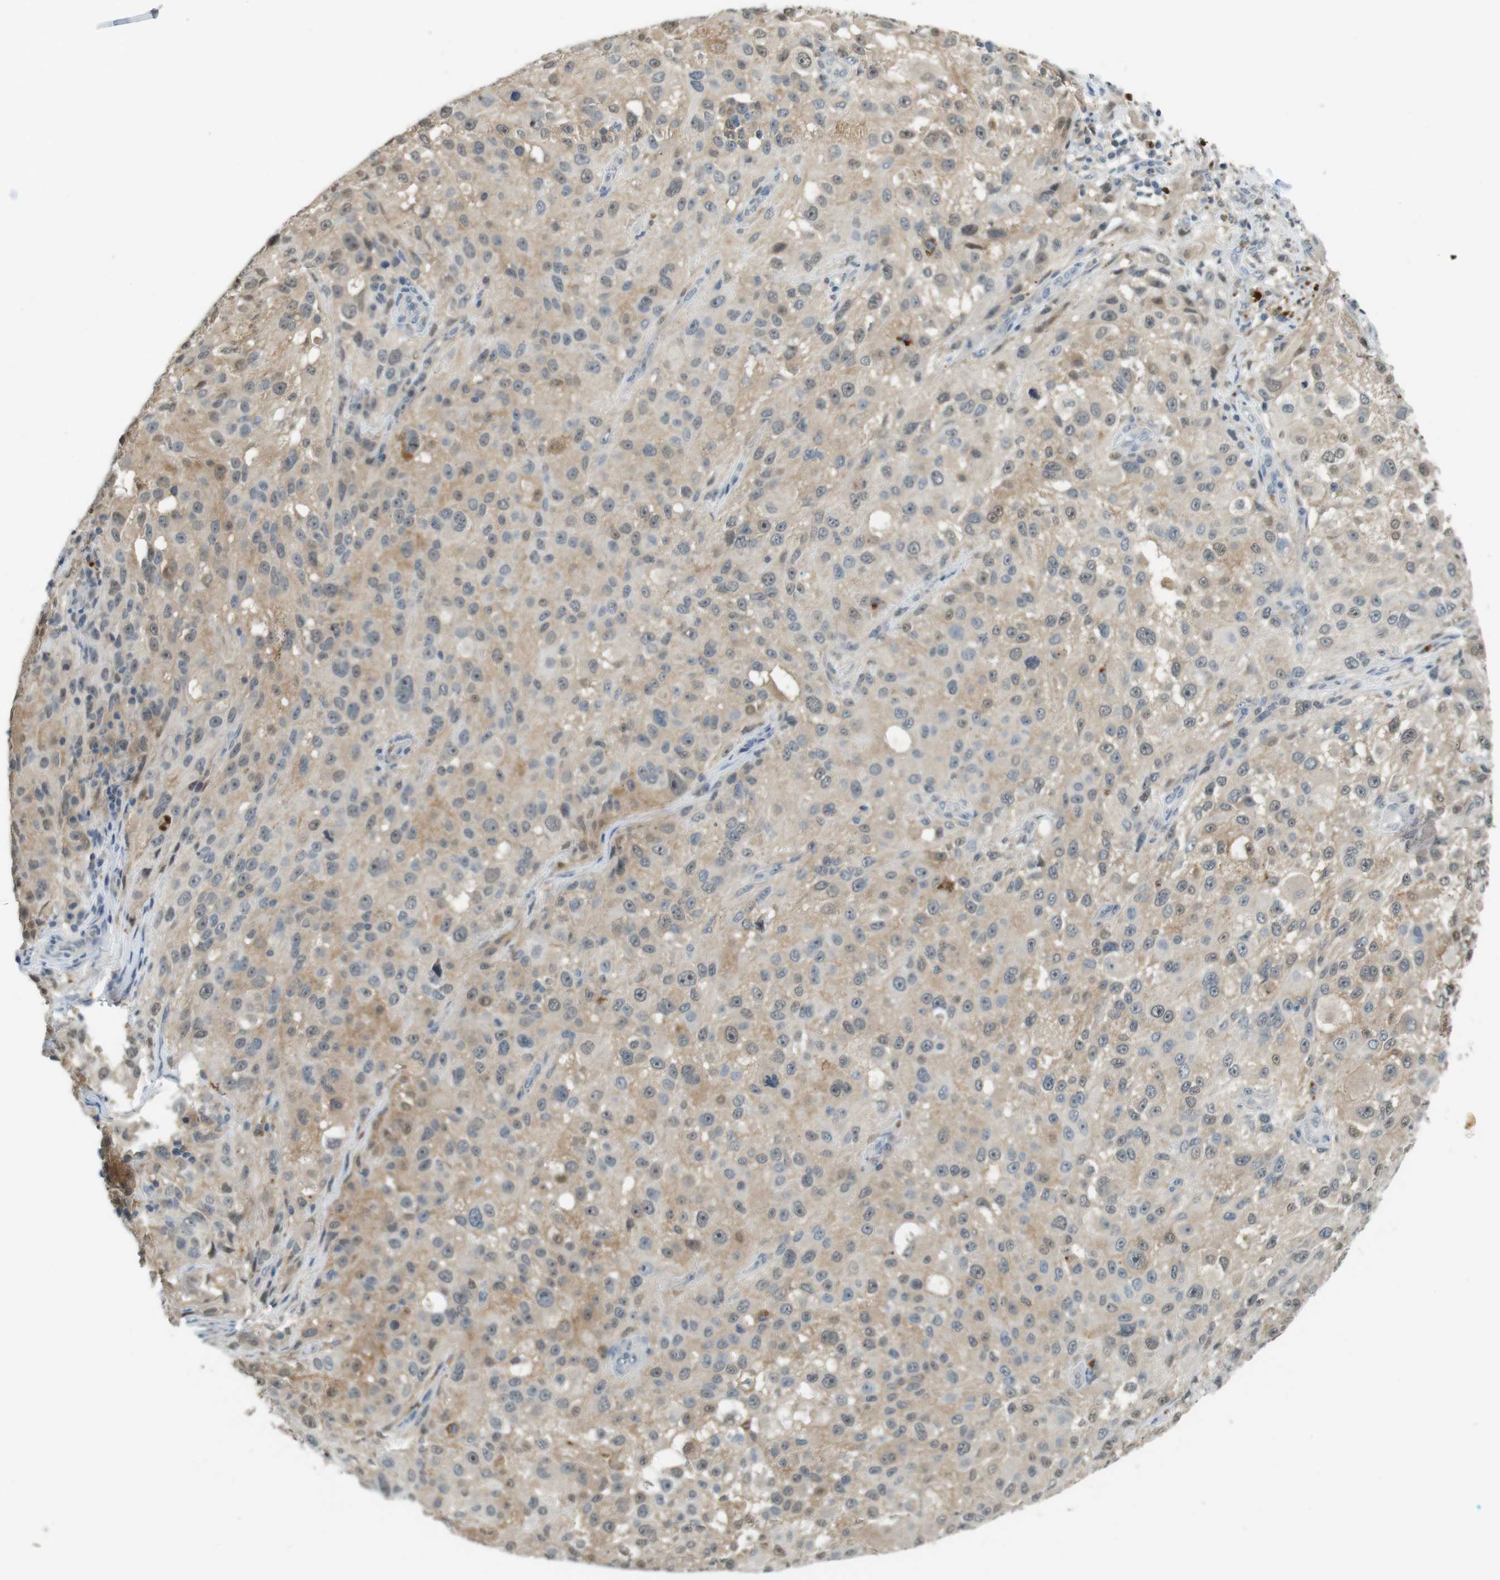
{"staining": {"intensity": "weak", "quantity": "25%-75%", "location": "cytoplasmic/membranous,nuclear"}, "tissue": "melanoma", "cell_type": "Tumor cells", "image_type": "cancer", "snomed": [{"axis": "morphology", "description": "Necrosis, NOS"}, {"axis": "morphology", "description": "Malignant melanoma, NOS"}, {"axis": "topography", "description": "Skin"}], "caption": "Immunohistochemical staining of malignant melanoma demonstrates low levels of weak cytoplasmic/membranous and nuclear staining in about 25%-75% of tumor cells.", "gene": "CDK14", "patient": {"sex": "female", "age": 87}}